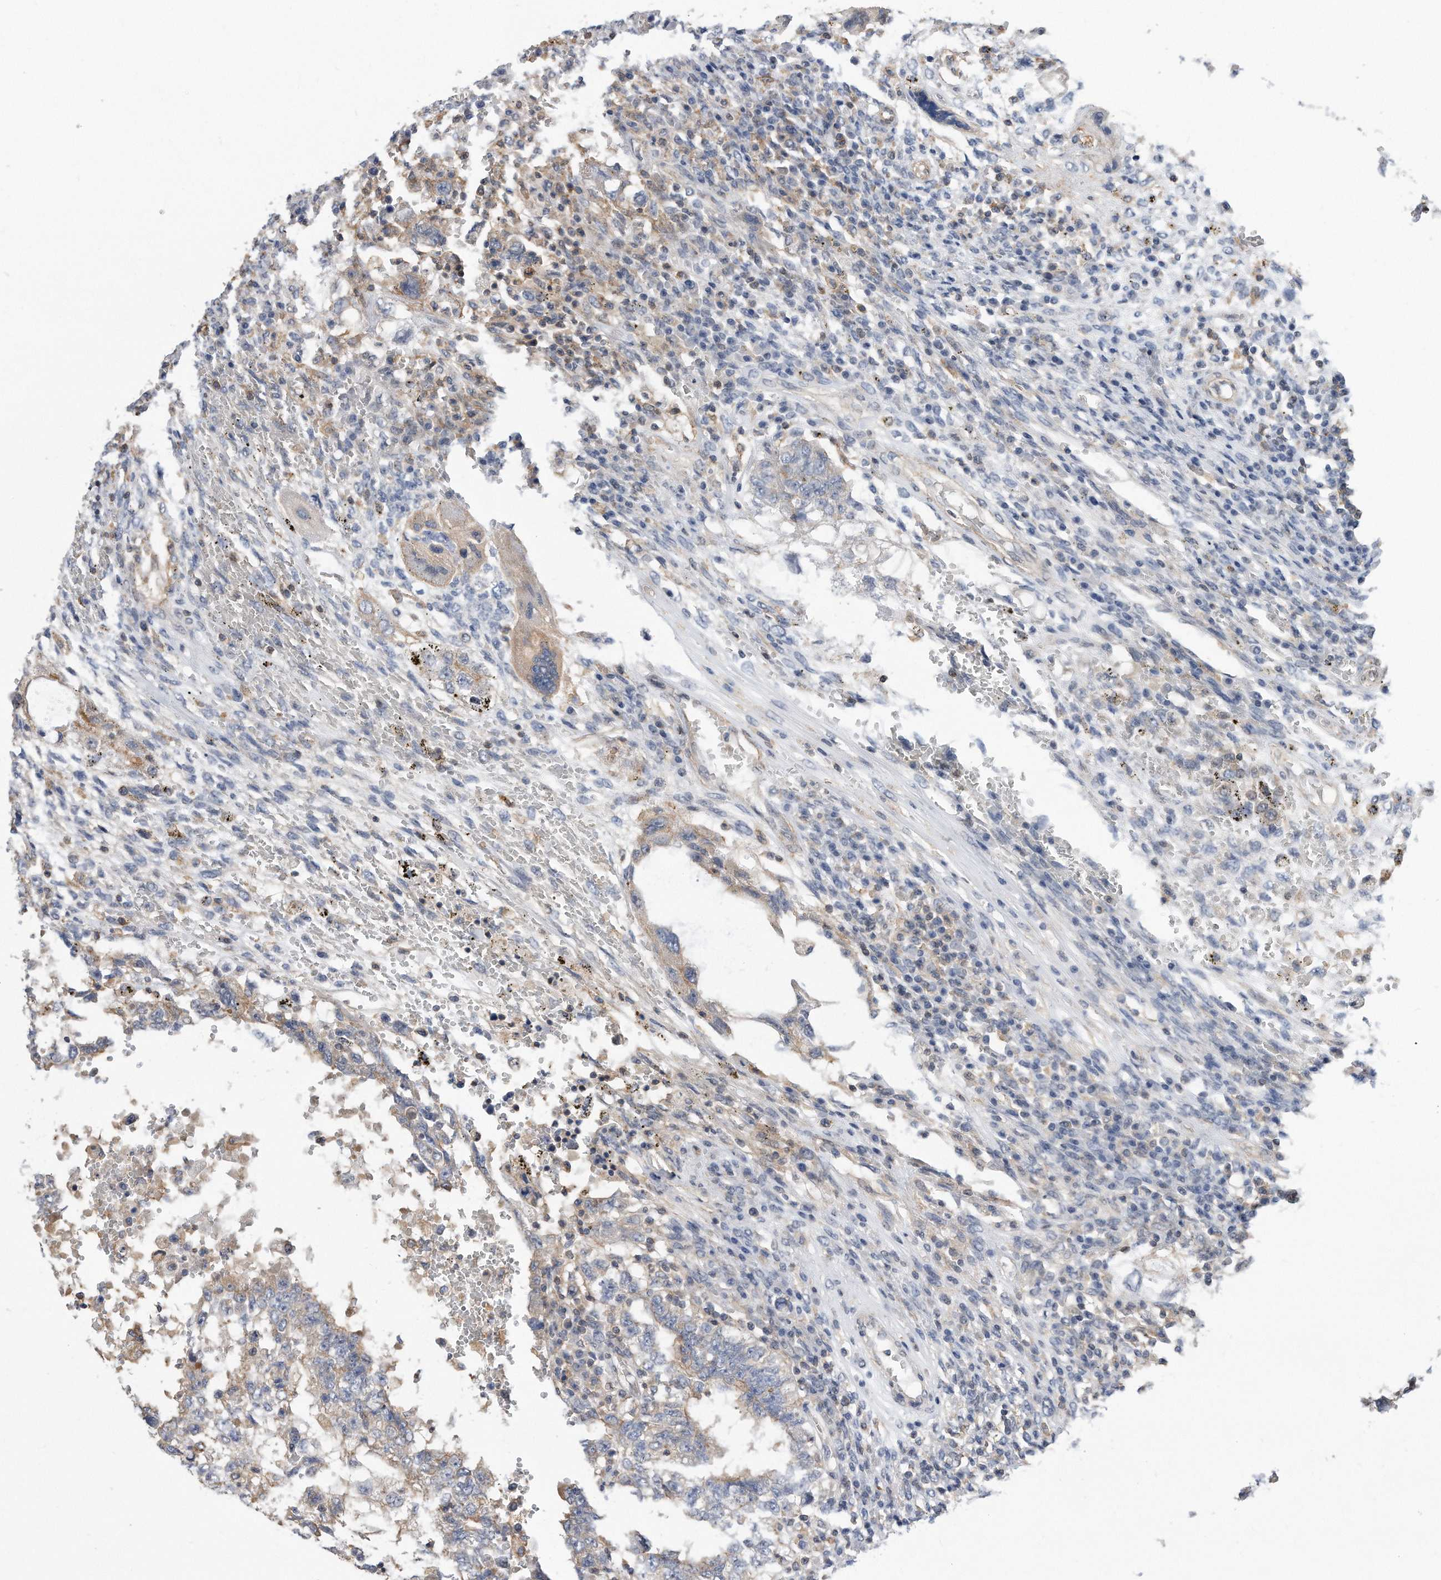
{"staining": {"intensity": "weak", "quantity": "<25%", "location": "cytoplasmic/membranous"}, "tissue": "testis cancer", "cell_type": "Tumor cells", "image_type": "cancer", "snomed": [{"axis": "morphology", "description": "Carcinoma, Embryonal, NOS"}, {"axis": "topography", "description": "Testis"}], "caption": "Tumor cells are negative for protein expression in human testis cancer. (DAB (3,3'-diaminobenzidine) IHC with hematoxylin counter stain).", "gene": "TCP1", "patient": {"sex": "male", "age": 26}}